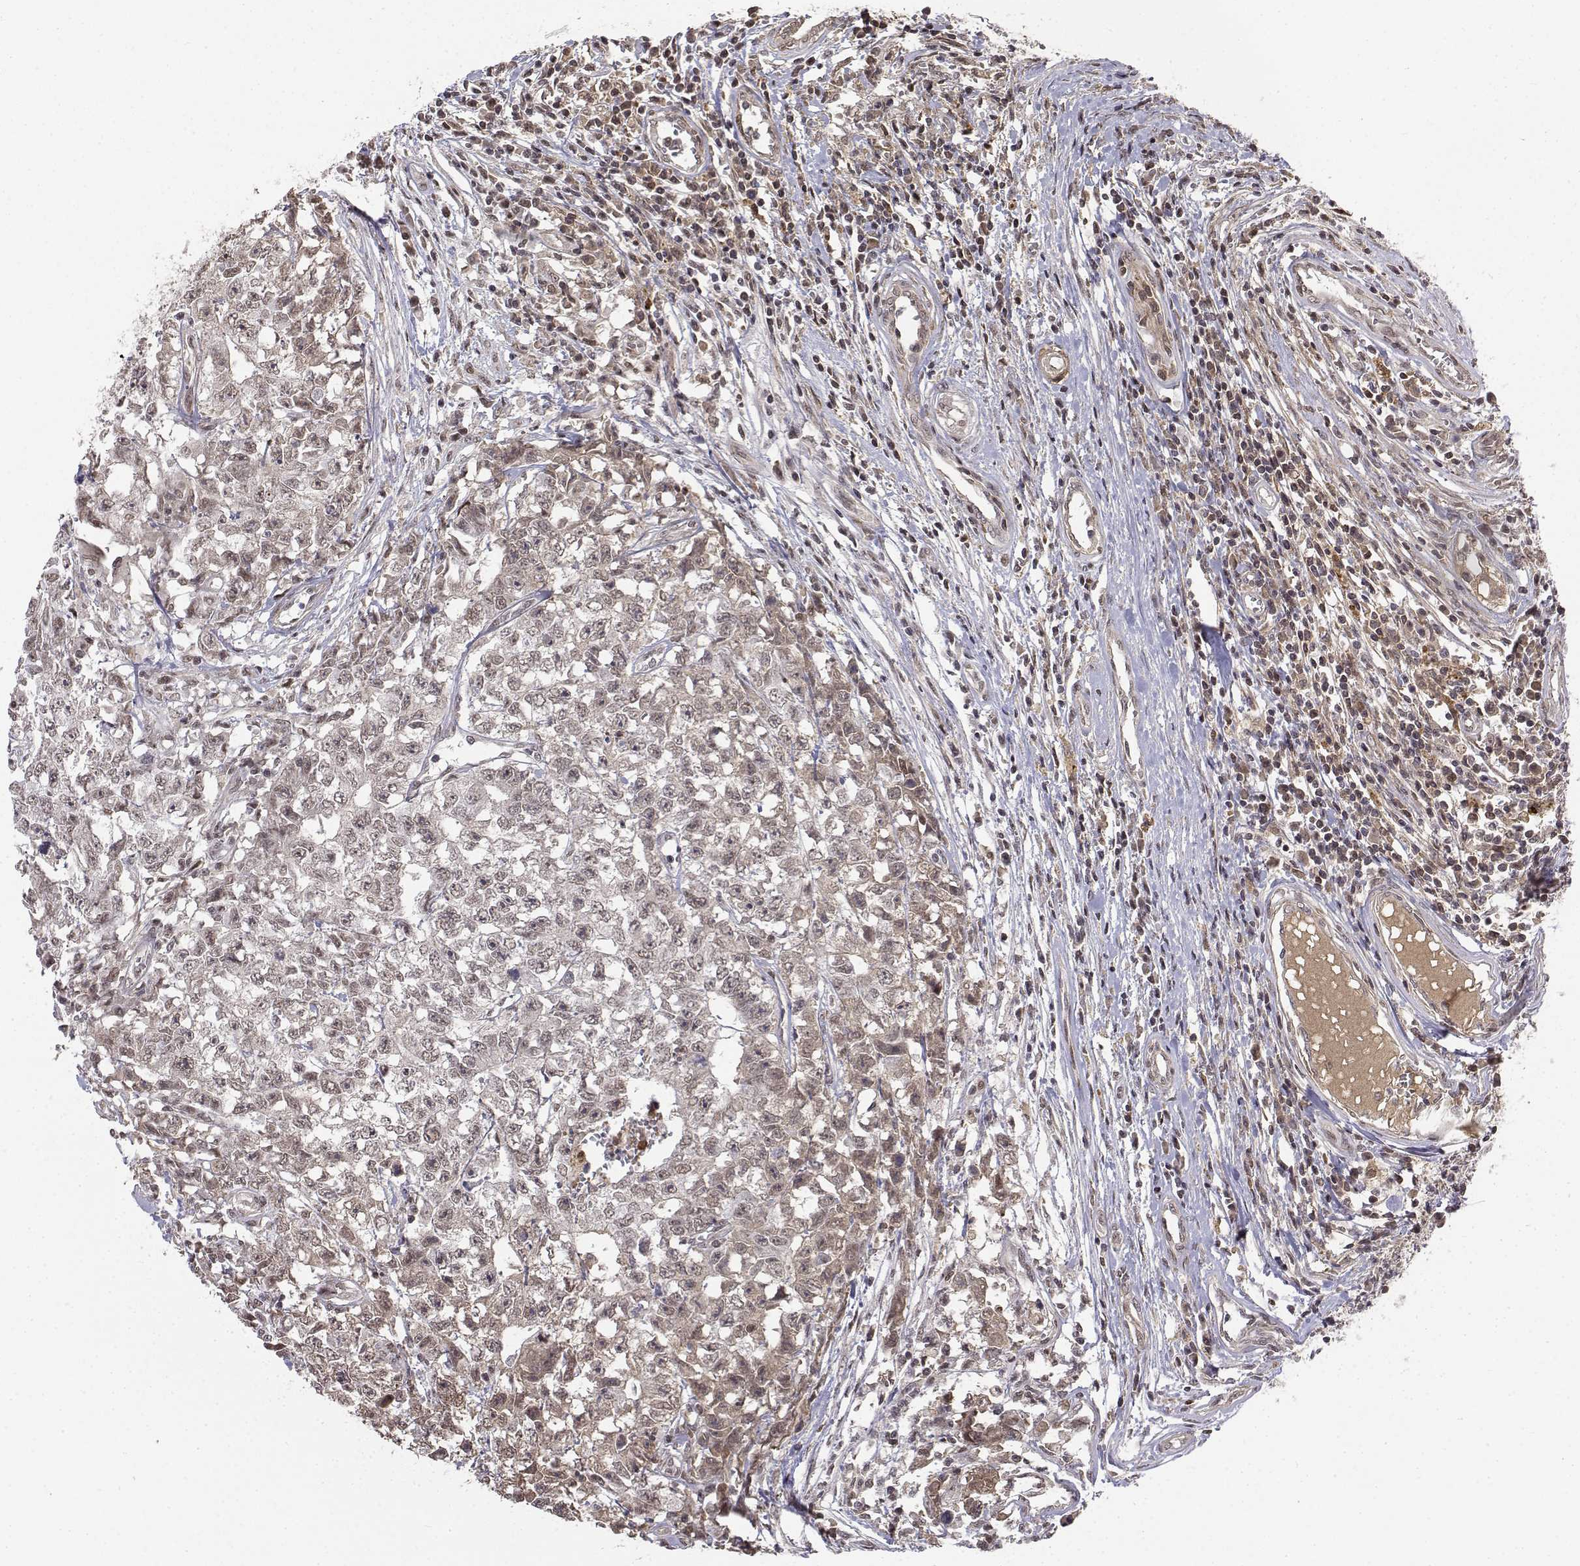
{"staining": {"intensity": "weak", "quantity": "25%-75%", "location": "nuclear"}, "tissue": "testis cancer", "cell_type": "Tumor cells", "image_type": "cancer", "snomed": [{"axis": "morphology", "description": "Carcinoma, Embryonal, NOS"}, {"axis": "topography", "description": "Testis"}], "caption": "Protein expression analysis of human testis embryonal carcinoma reveals weak nuclear expression in approximately 25%-75% of tumor cells.", "gene": "ITGA7", "patient": {"sex": "male", "age": 36}}